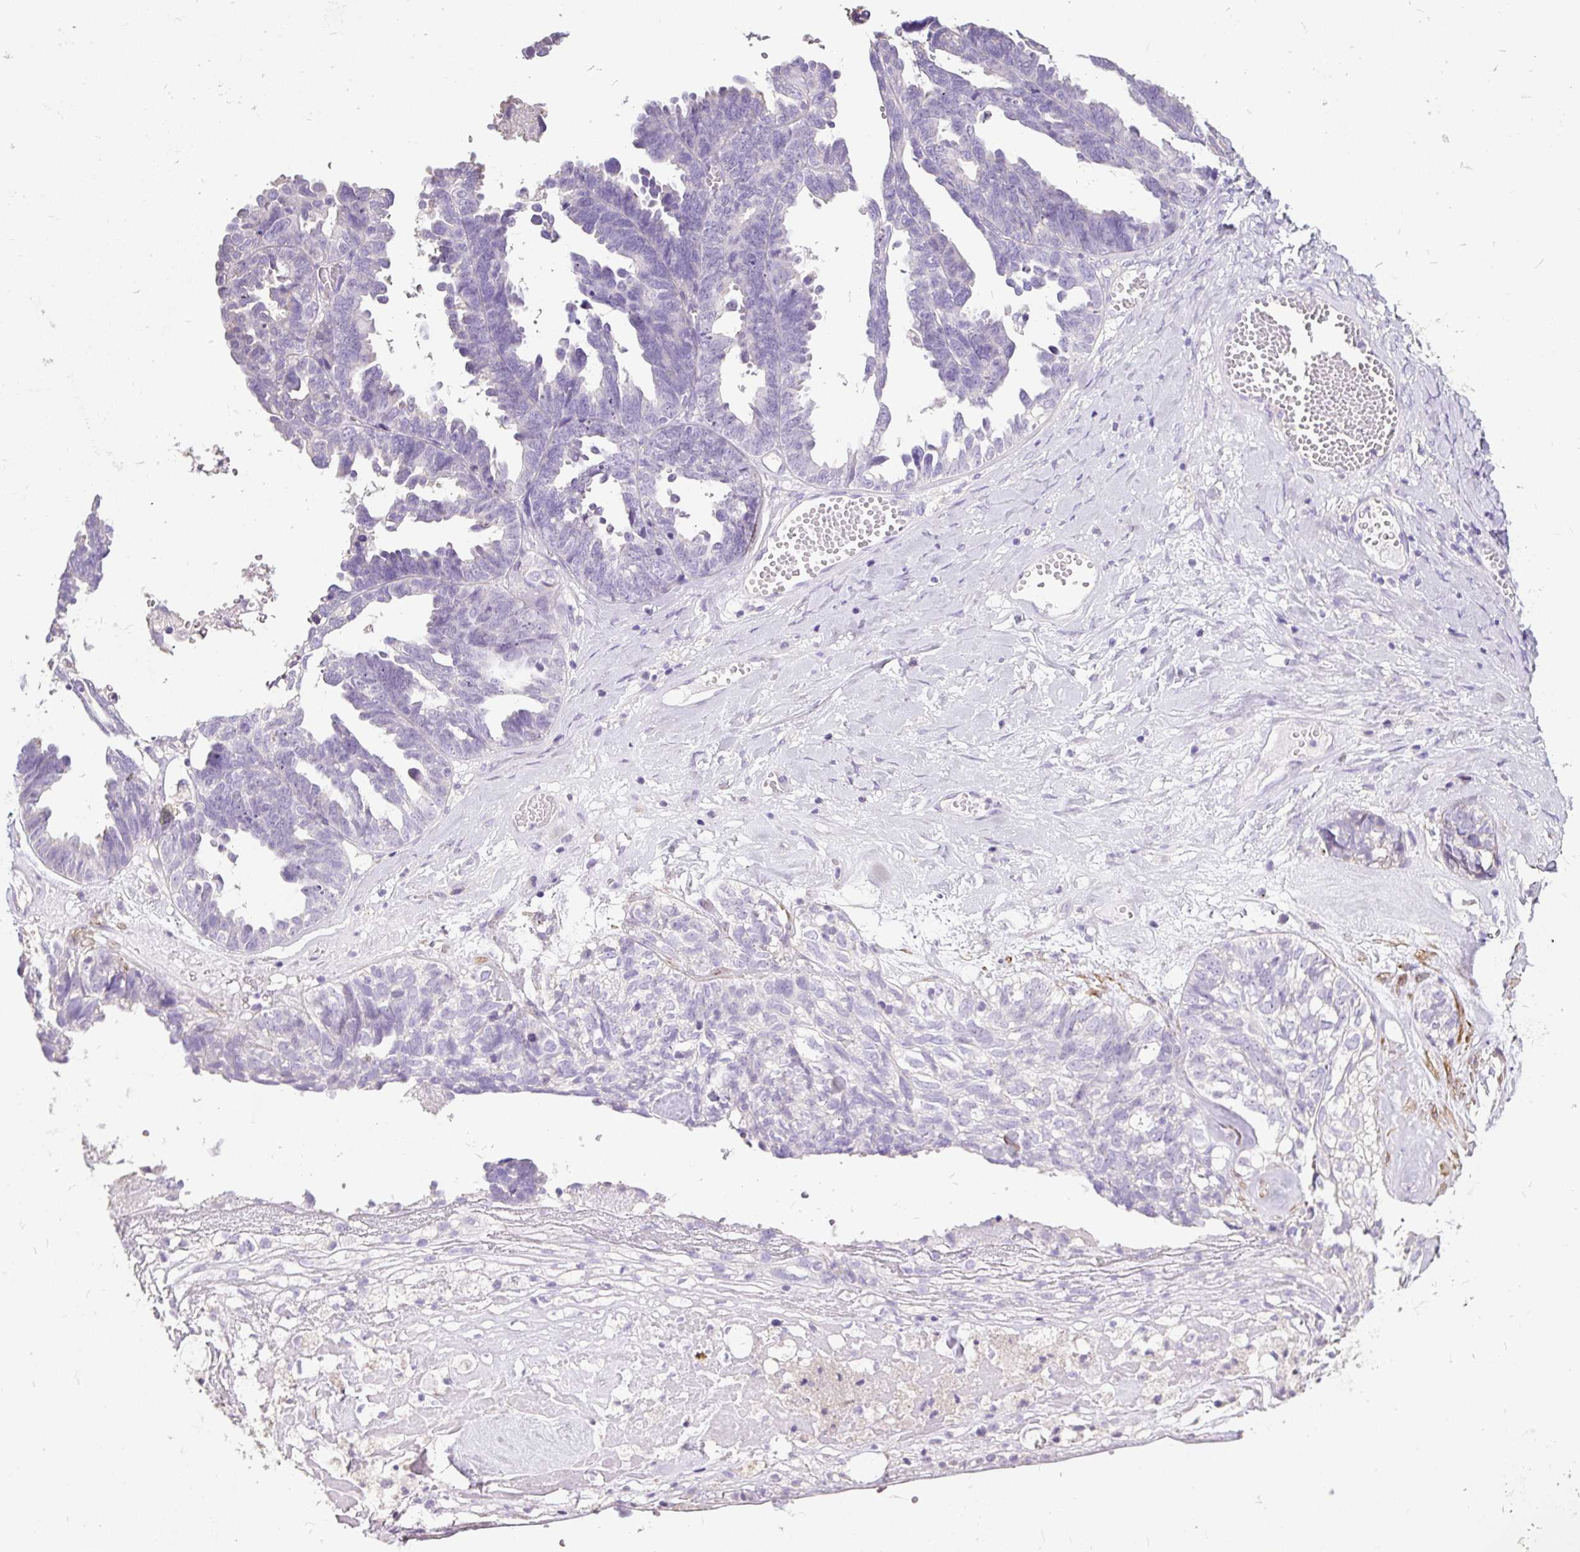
{"staining": {"intensity": "negative", "quantity": "none", "location": "none"}, "tissue": "ovarian cancer", "cell_type": "Tumor cells", "image_type": "cancer", "snomed": [{"axis": "morphology", "description": "Cystadenocarcinoma, serous, NOS"}, {"axis": "topography", "description": "Ovary"}], "caption": "The histopathology image displays no significant staining in tumor cells of serous cystadenocarcinoma (ovarian).", "gene": "GBX1", "patient": {"sex": "female", "age": 79}}